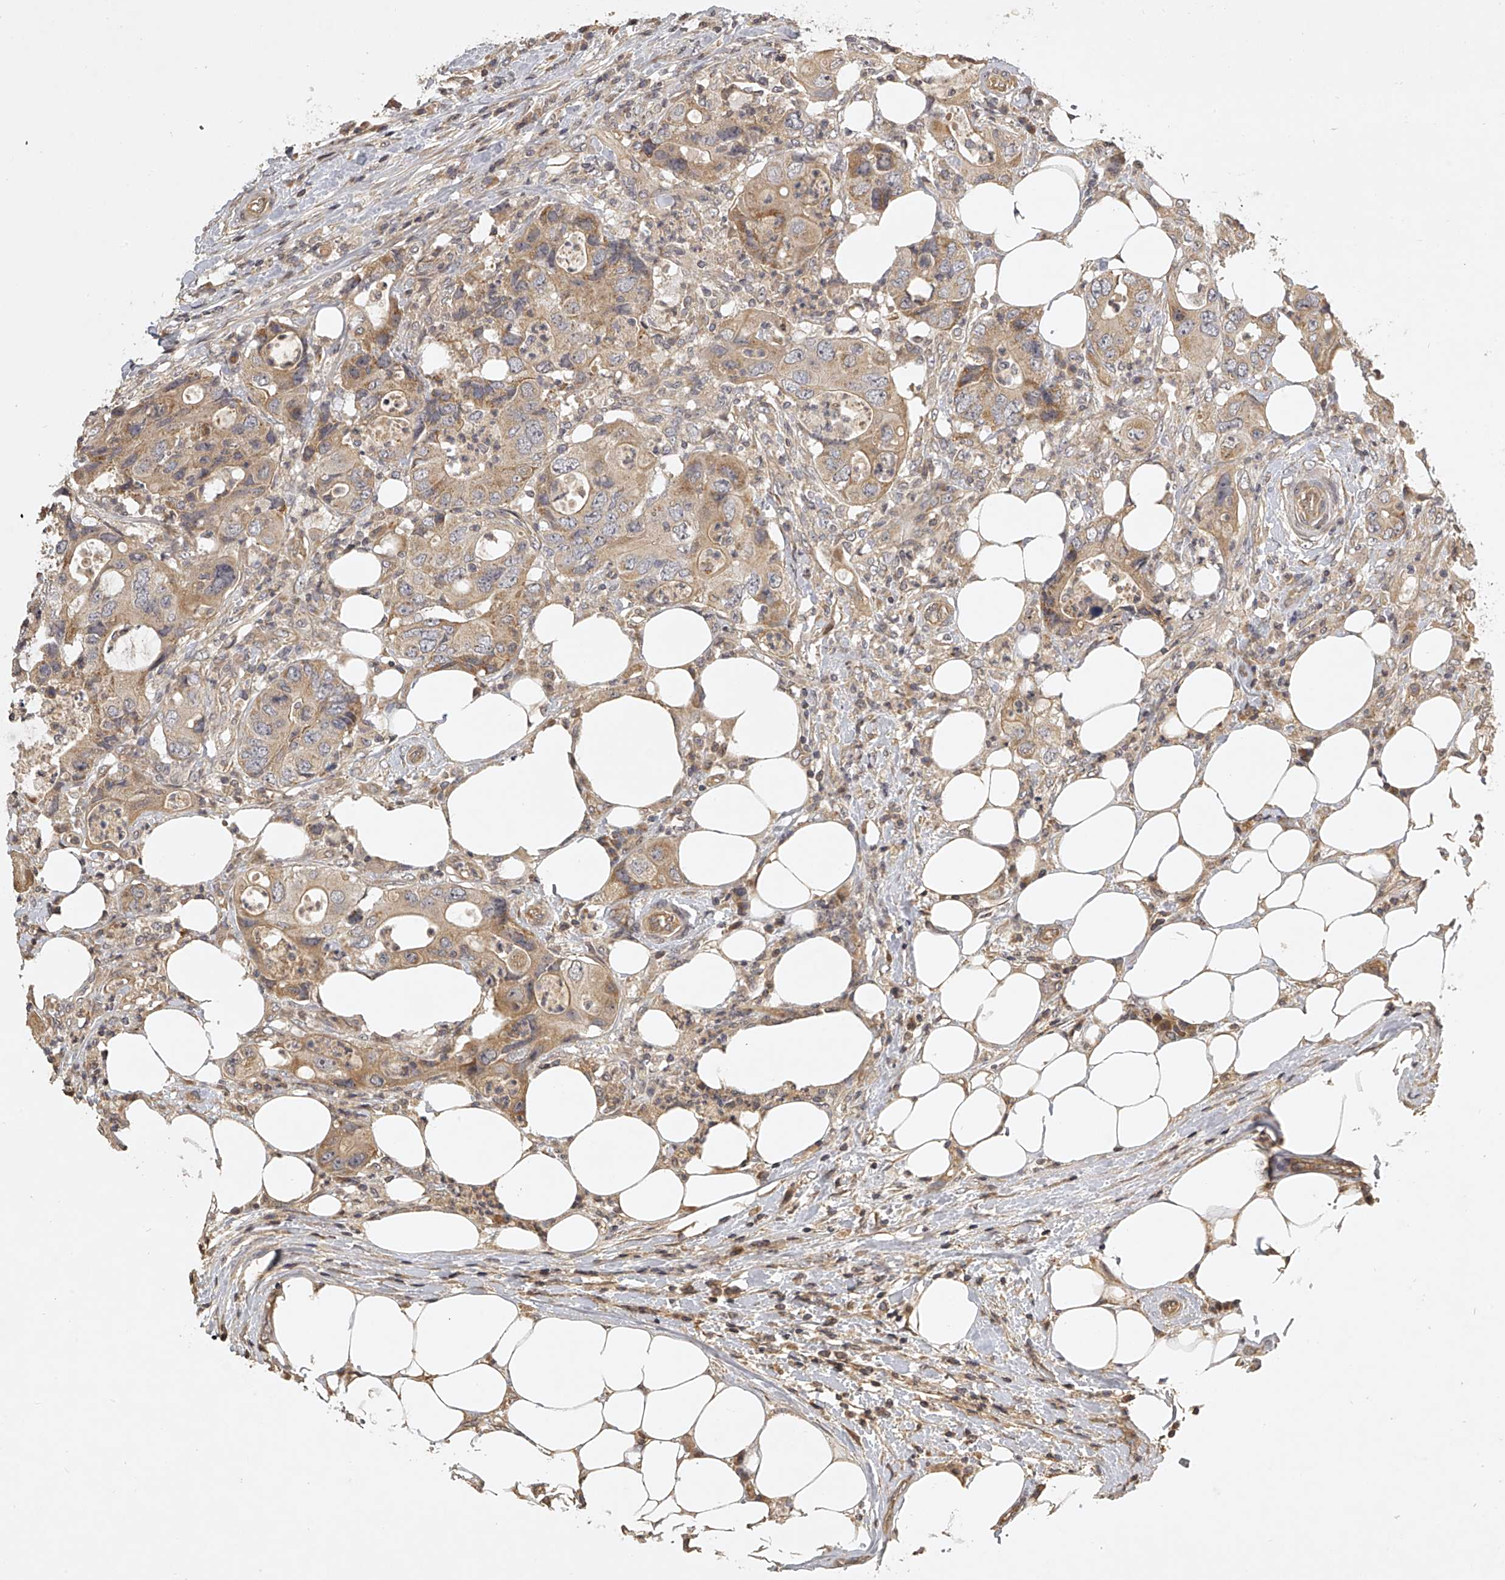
{"staining": {"intensity": "moderate", "quantity": "25%-75%", "location": "cytoplasmic/membranous"}, "tissue": "colorectal cancer", "cell_type": "Tumor cells", "image_type": "cancer", "snomed": [{"axis": "morphology", "description": "Adenocarcinoma, NOS"}, {"axis": "topography", "description": "Colon"}], "caption": "DAB immunohistochemical staining of human adenocarcinoma (colorectal) shows moderate cytoplasmic/membranous protein expression in approximately 25%-75% of tumor cells.", "gene": "NFS1", "patient": {"sex": "male", "age": 71}}